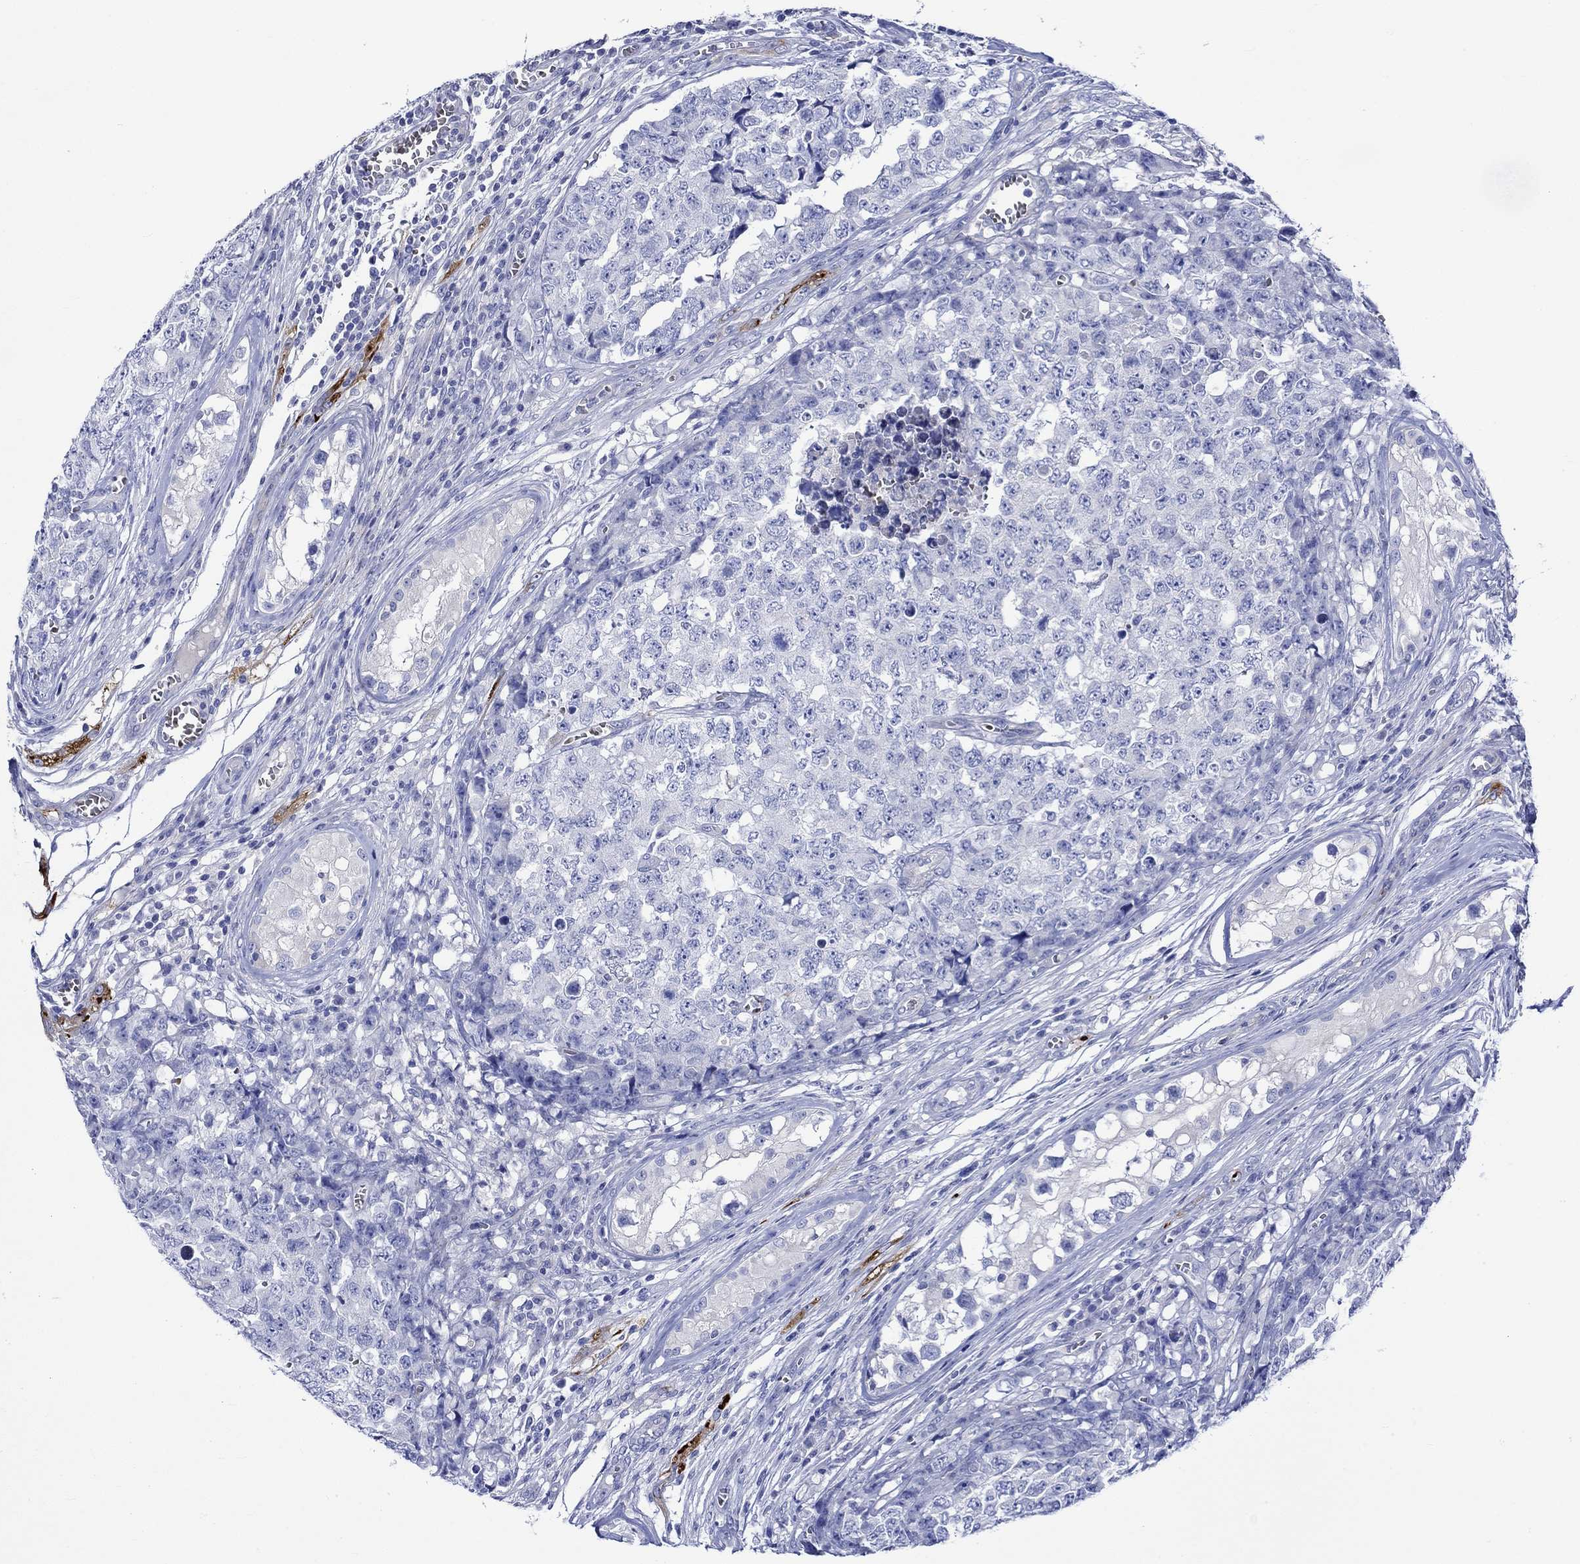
{"staining": {"intensity": "negative", "quantity": "none", "location": "none"}, "tissue": "testis cancer", "cell_type": "Tumor cells", "image_type": "cancer", "snomed": [{"axis": "morphology", "description": "Carcinoma, Embryonal, NOS"}, {"axis": "topography", "description": "Testis"}], "caption": "Testis embryonal carcinoma stained for a protein using immunohistochemistry shows no positivity tumor cells.", "gene": "NRIP3", "patient": {"sex": "male", "age": 23}}